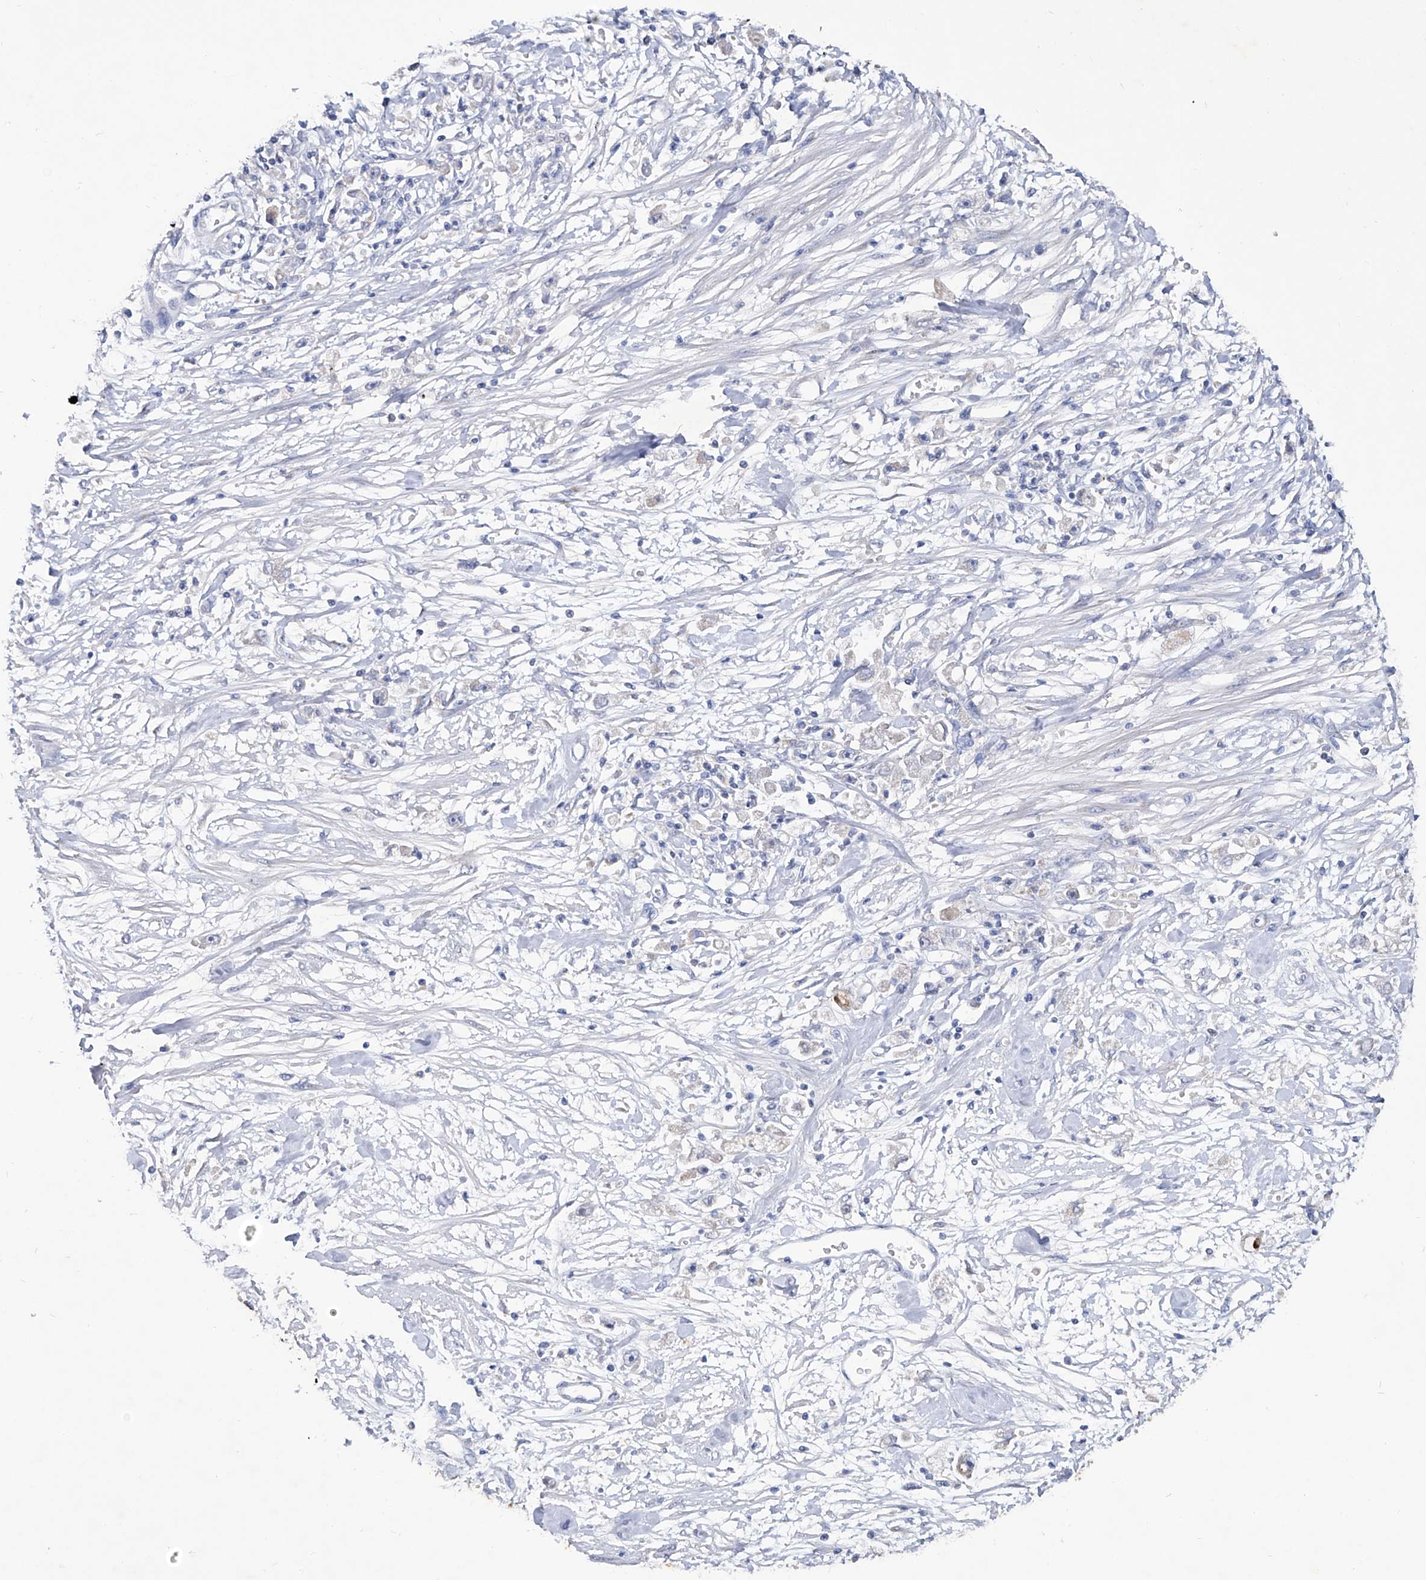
{"staining": {"intensity": "negative", "quantity": "none", "location": "none"}, "tissue": "stomach cancer", "cell_type": "Tumor cells", "image_type": "cancer", "snomed": [{"axis": "morphology", "description": "Adenocarcinoma, NOS"}, {"axis": "topography", "description": "Stomach"}], "caption": "An IHC histopathology image of stomach cancer is shown. There is no staining in tumor cells of stomach cancer.", "gene": "KLHL17", "patient": {"sex": "female", "age": 59}}